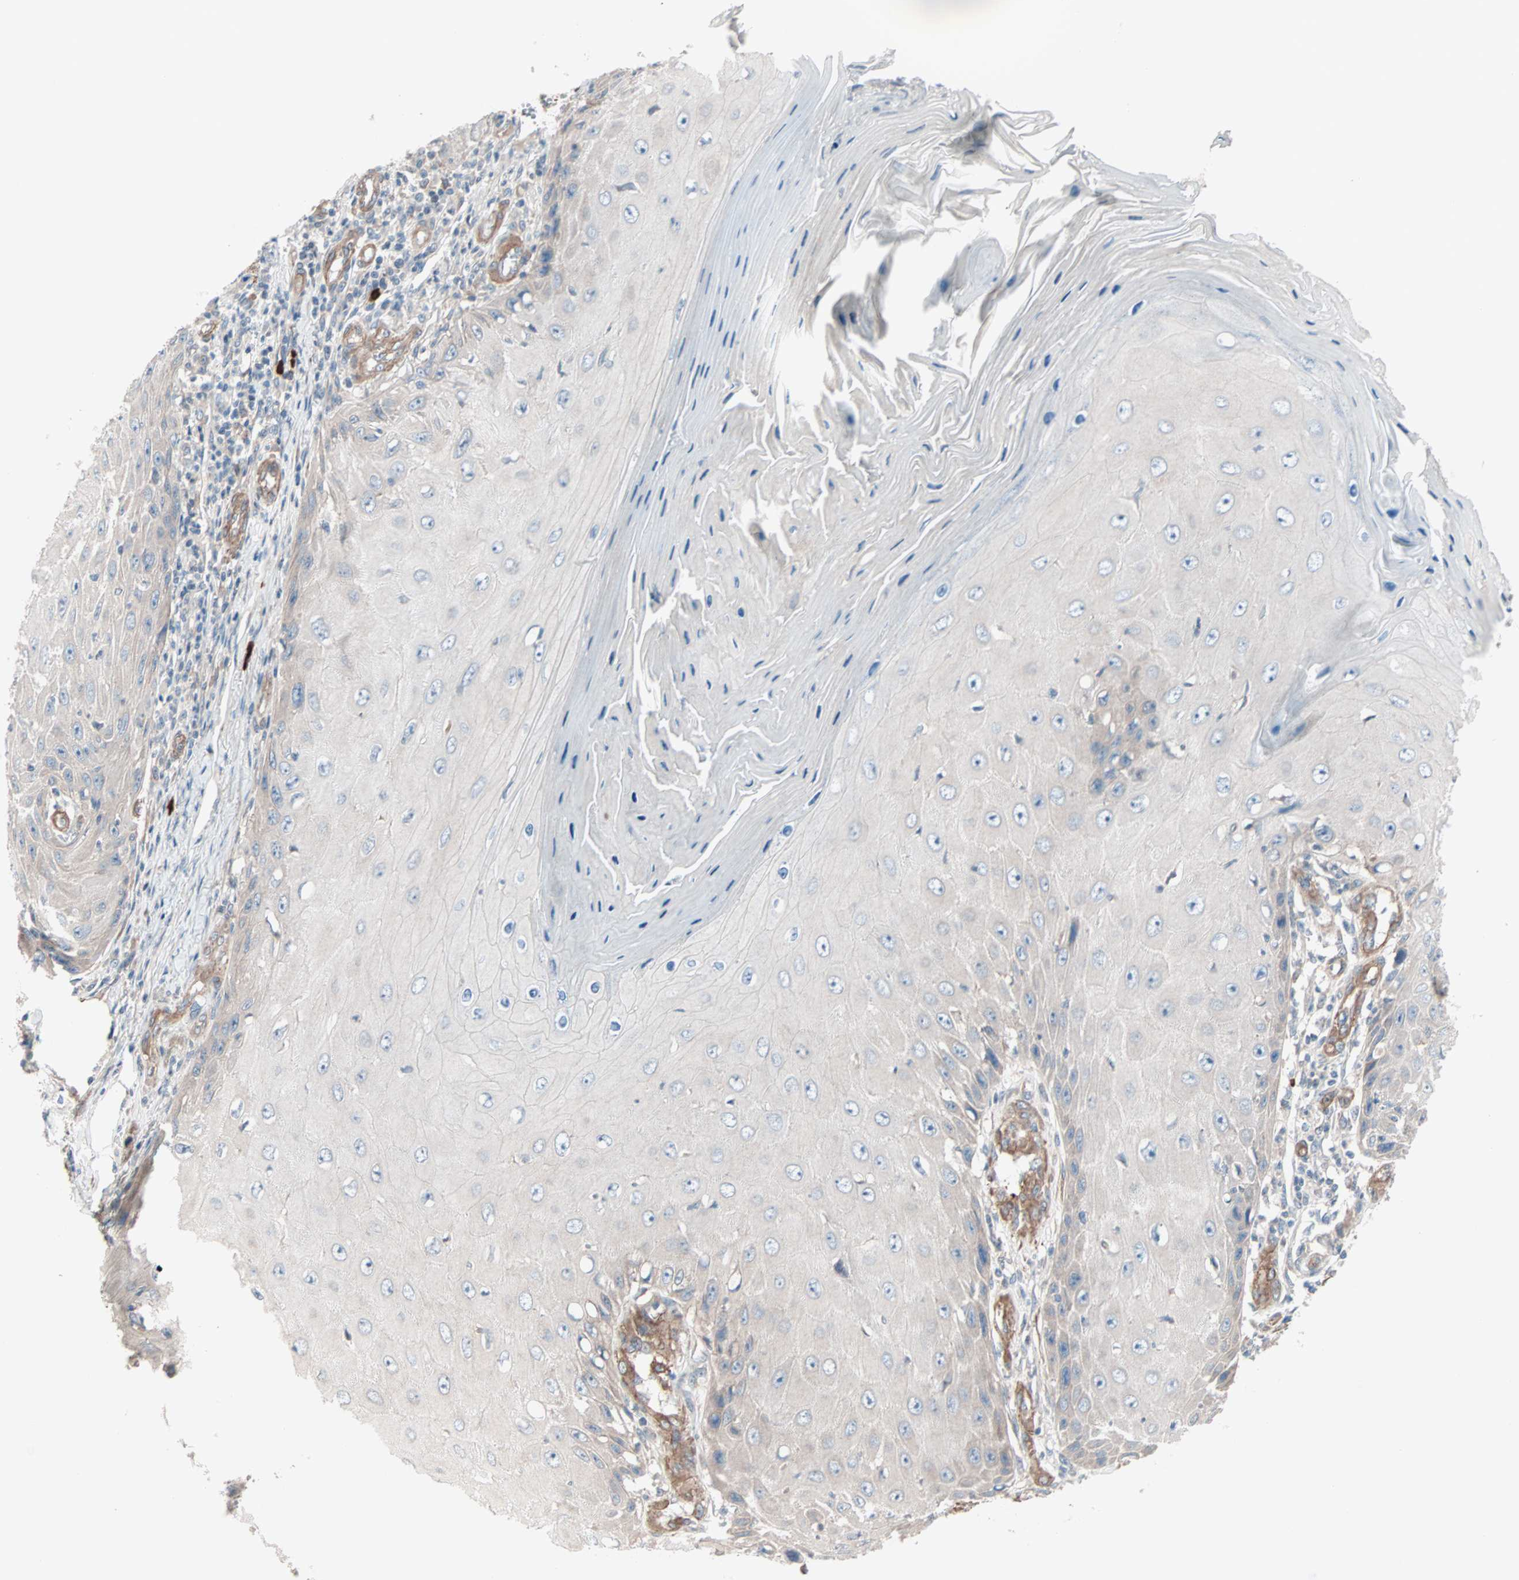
{"staining": {"intensity": "weak", "quantity": ">75%", "location": "cytoplasmic/membranous"}, "tissue": "skin cancer", "cell_type": "Tumor cells", "image_type": "cancer", "snomed": [{"axis": "morphology", "description": "Squamous cell carcinoma, NOS"}, {"axis": "topography", "description": "Skin"}], "caption": "Brown immunohistochemical staining in skin cancer displays weak cytoplasmic/membranous expression in approximately >75% of tumor cells.", "gene": "ALG5", "patient": {"sex": "female", "age": 73}}